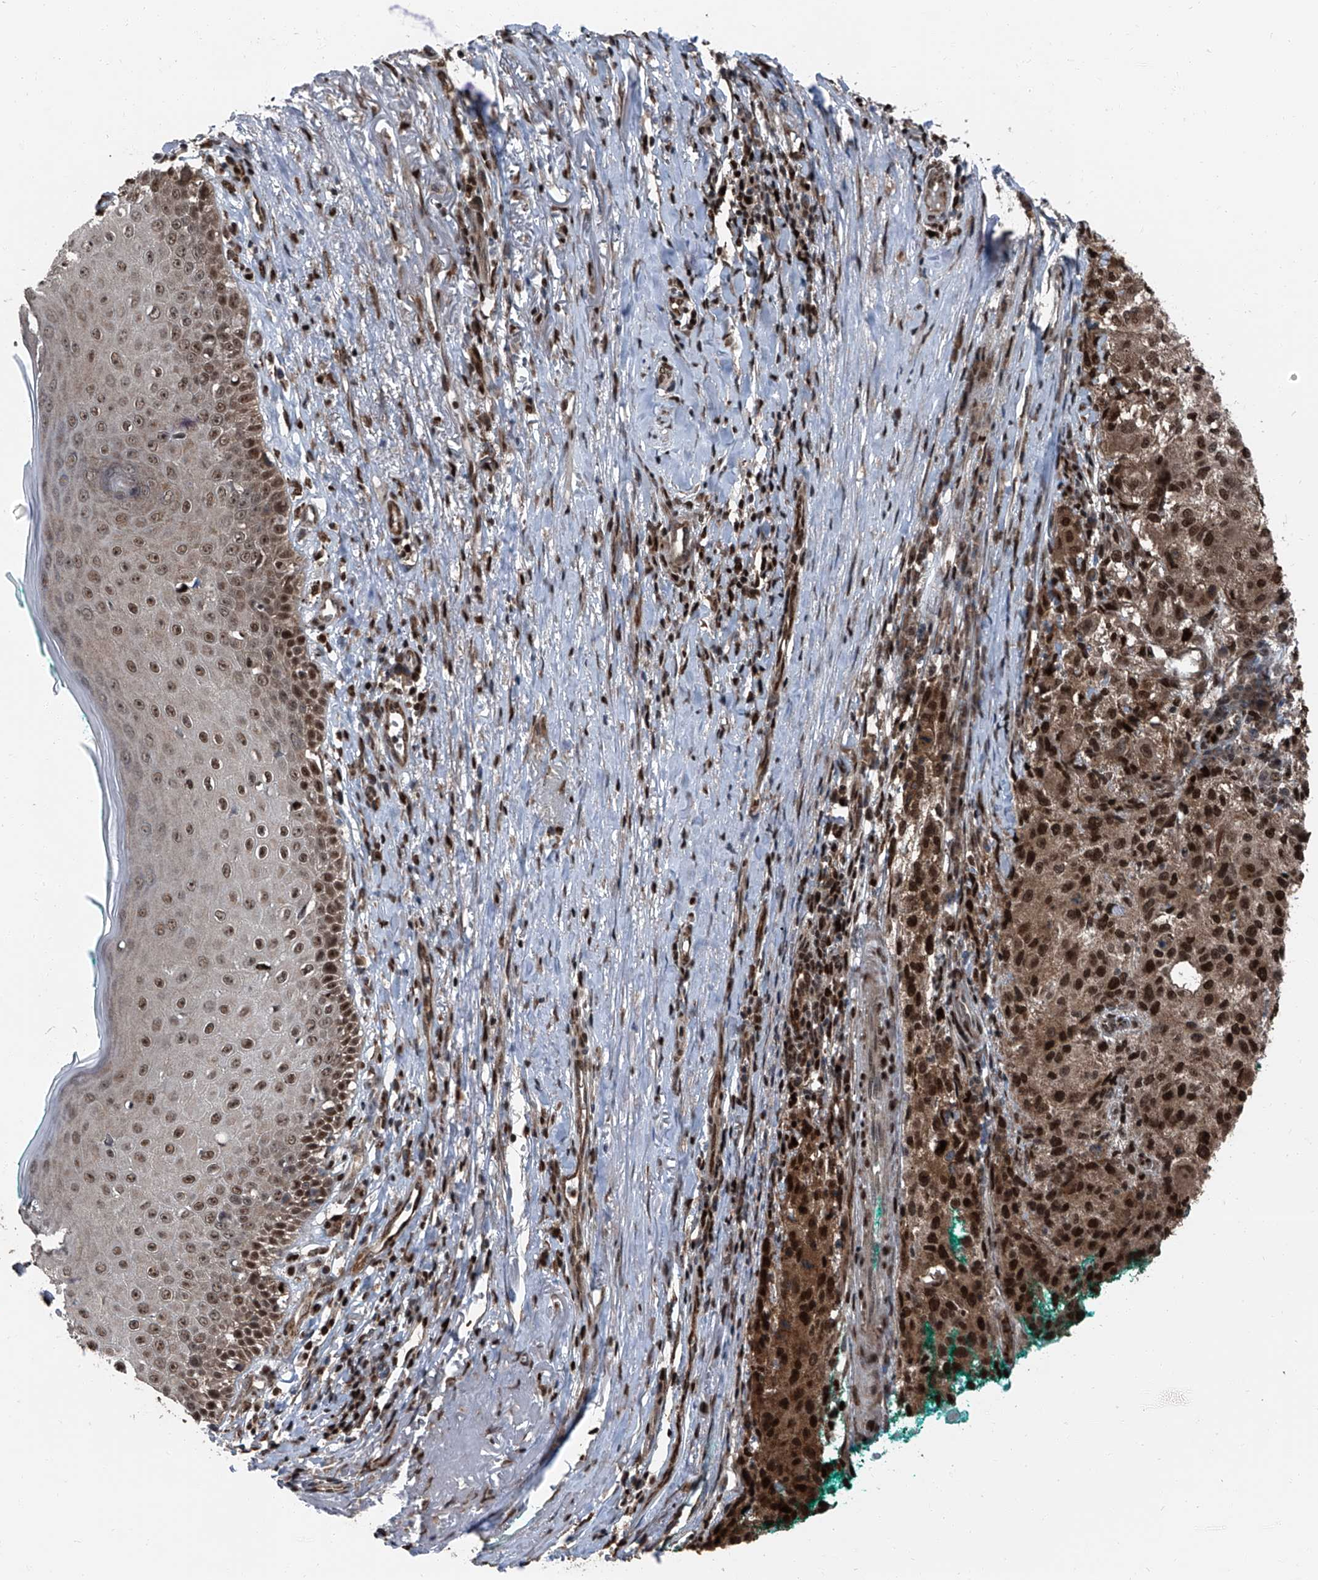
{"staining": {"intensity": "strong", "quantity": ">75%", "location": "nuclear"}, "tissue": "melanoma", "cell_type": "Tumor cells", "image_type": "cancer", "snomed": [{"axis": "morphology", "description": "Necrosis, NOS"}, {"axis": "morphology", "description": "Malignant melanoma, NOS"}, {"axis": "topography", "description": "Skin"}], "caption": "Tumor cells demonstrate high levels of strong nuclear staining in about >75% of cells in human malignant melanoma.", "gene": "FKBP5", "patient": {"sex": "female", "age": 87}}